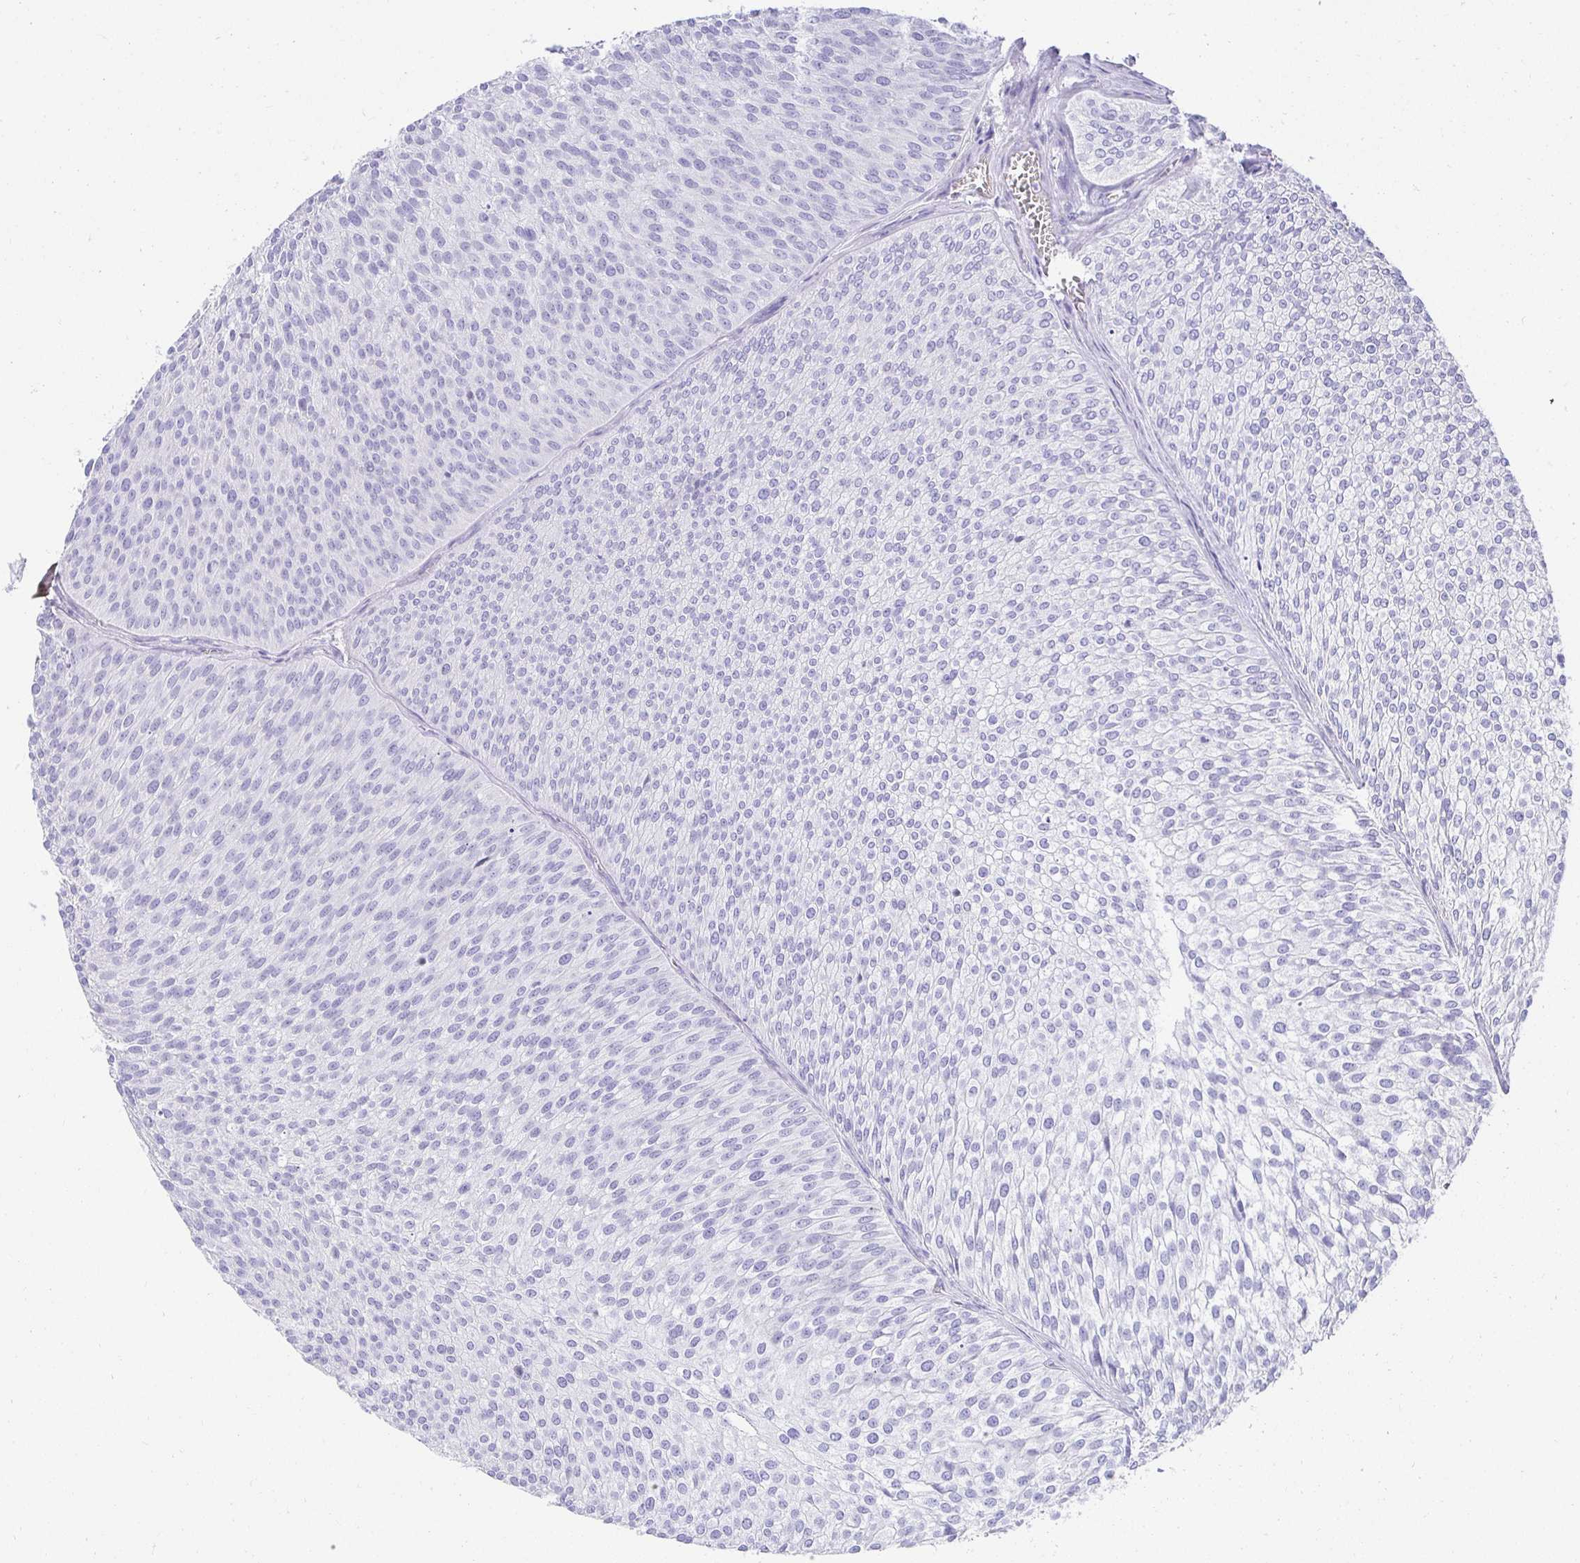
{"staining": {"intensity": "negative", "quantity": "none", "location": "none"}, "tissue": "urothelial cancer", "cell_type": "Tumor cells", "image_type": "cancer", "snomed": [{"axis": "morphology", "description": "Urothelial carcinoma, Low grade"}, {"axis": "topography", "description": "Urinary bladder"}], "caption": "Immunohistochemistry (IHC) image of urothelial cancer stained for a protein (brown), which reveals no staining in tumor cells.", "gene": "CHAT", "patient": {"sex": "male", "age": 91}}